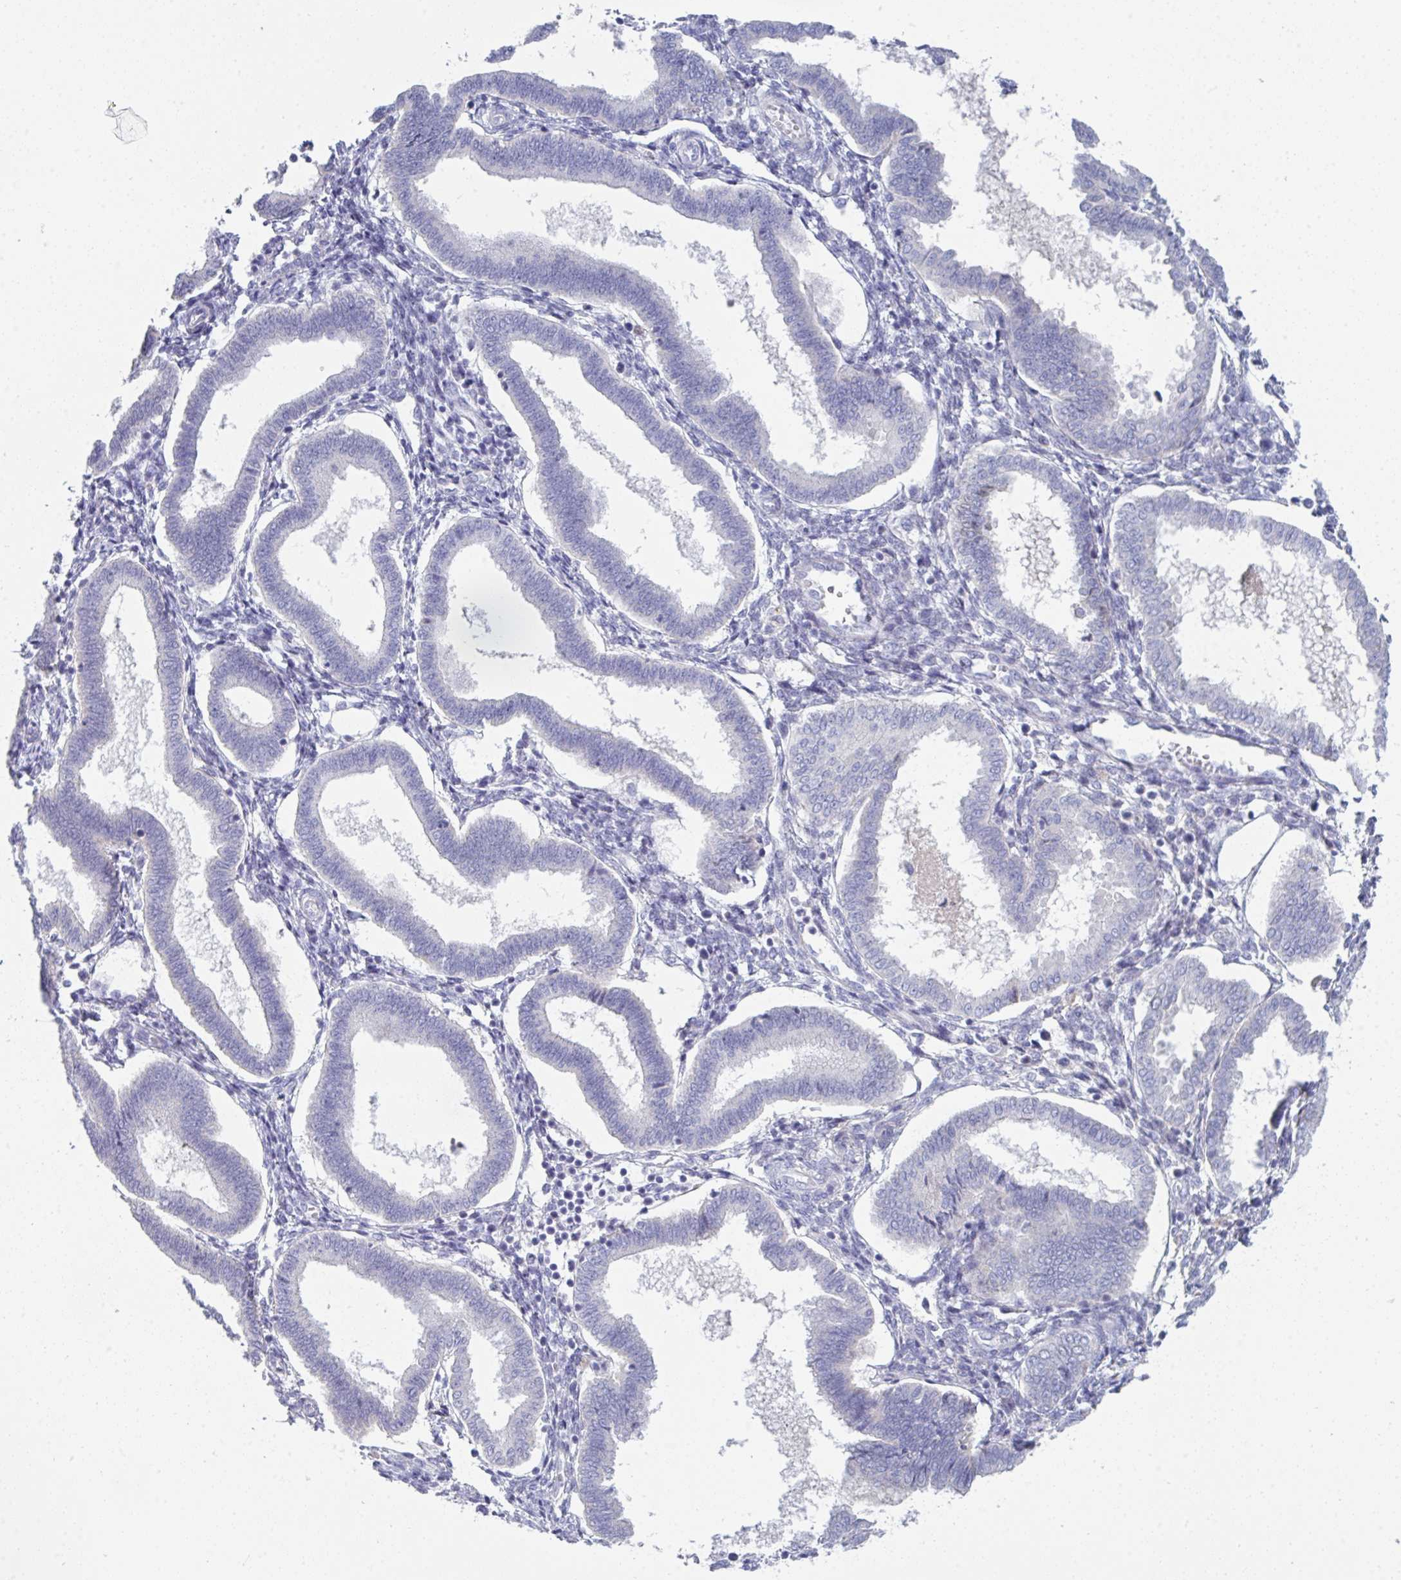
{"staining": {"intensity": "negative", "quantity": "none", "location": "none"}, "tissue": "endometrium", "cell_type": "Cells in endometrial stroma", "image_type": "normal", "snomed": [{"axis": "morphology", "description": "Normal tissue, NOS"}, {"axis": "topography", "description": "Endometrium"}], "caption": "DAB (3,3'-diaminobenzidine) immunohistochemical staining of unremarkable human endometrium demonstrates no significant positivity in cells in endometrial stroma. (DAB (3,3'-diaminobenzidine) immunohistochemistry, high magnification).", "gene": "HGFAC", "patient": {"sex": "female", "age": 24}}